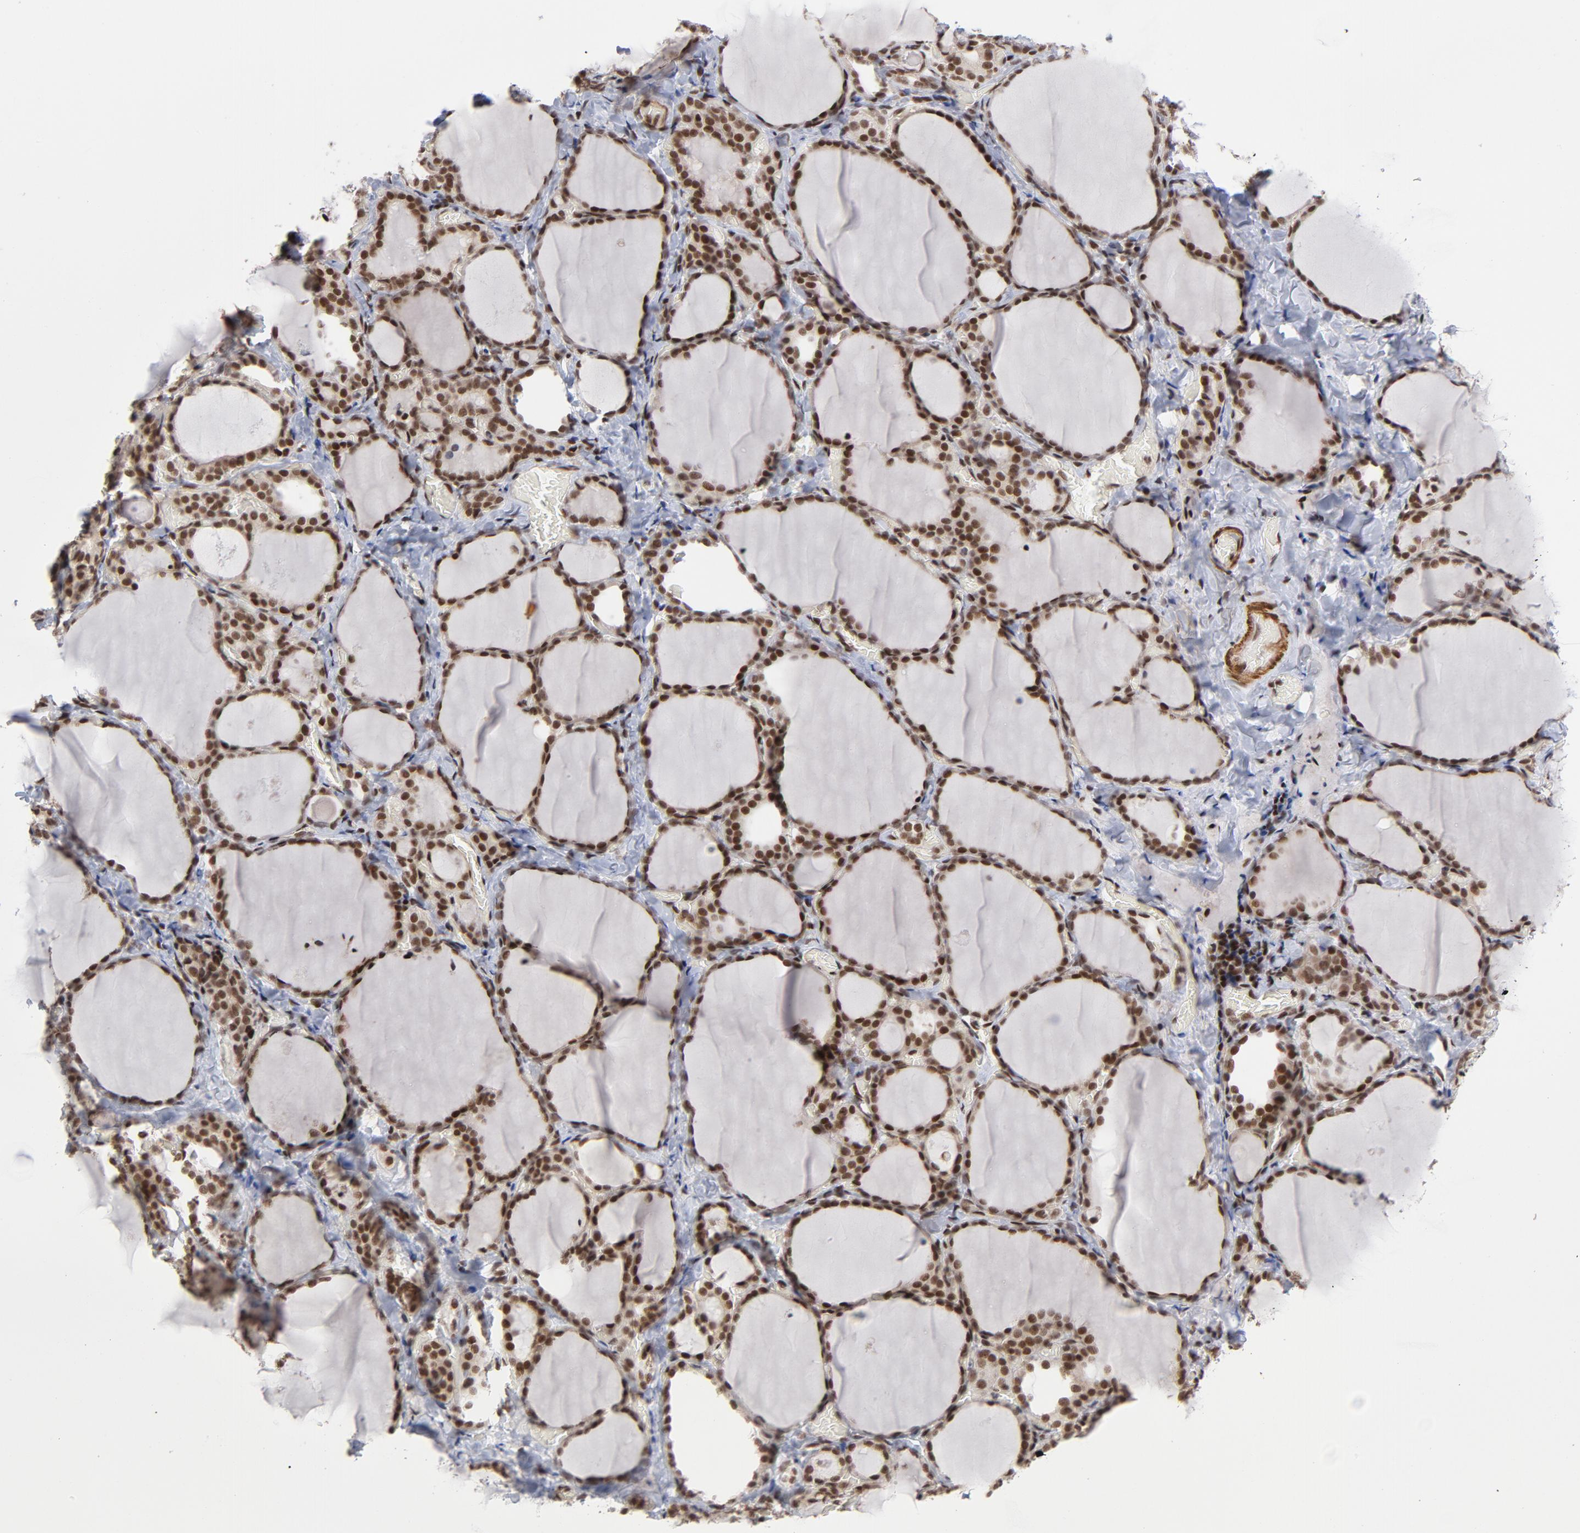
{"staining": {"intensity": "strong", "quantity": ">75%", "location": "nuclear"}, "tissue": "thyroid gland", "cell_type": "Glandular cells", "image_type": "normal", "snomed": [{"axis": "morphology", "description": "Normal tissue, NOS"}, {"axis": "morphology", "description": "Papillary adenocarcinoma, NOS"}, {"axis": "topography", "description": "Thyroid gland"}], "caption": "DAB immunohistochemical staining of normal thyroid gland reveals strong nuclear protein positivity in about >75% of glandular cells. (IHC, brightfield microscopy, high magnification).", "gene": "CTCF", "patient": {"sex": "female", "age": 30}}